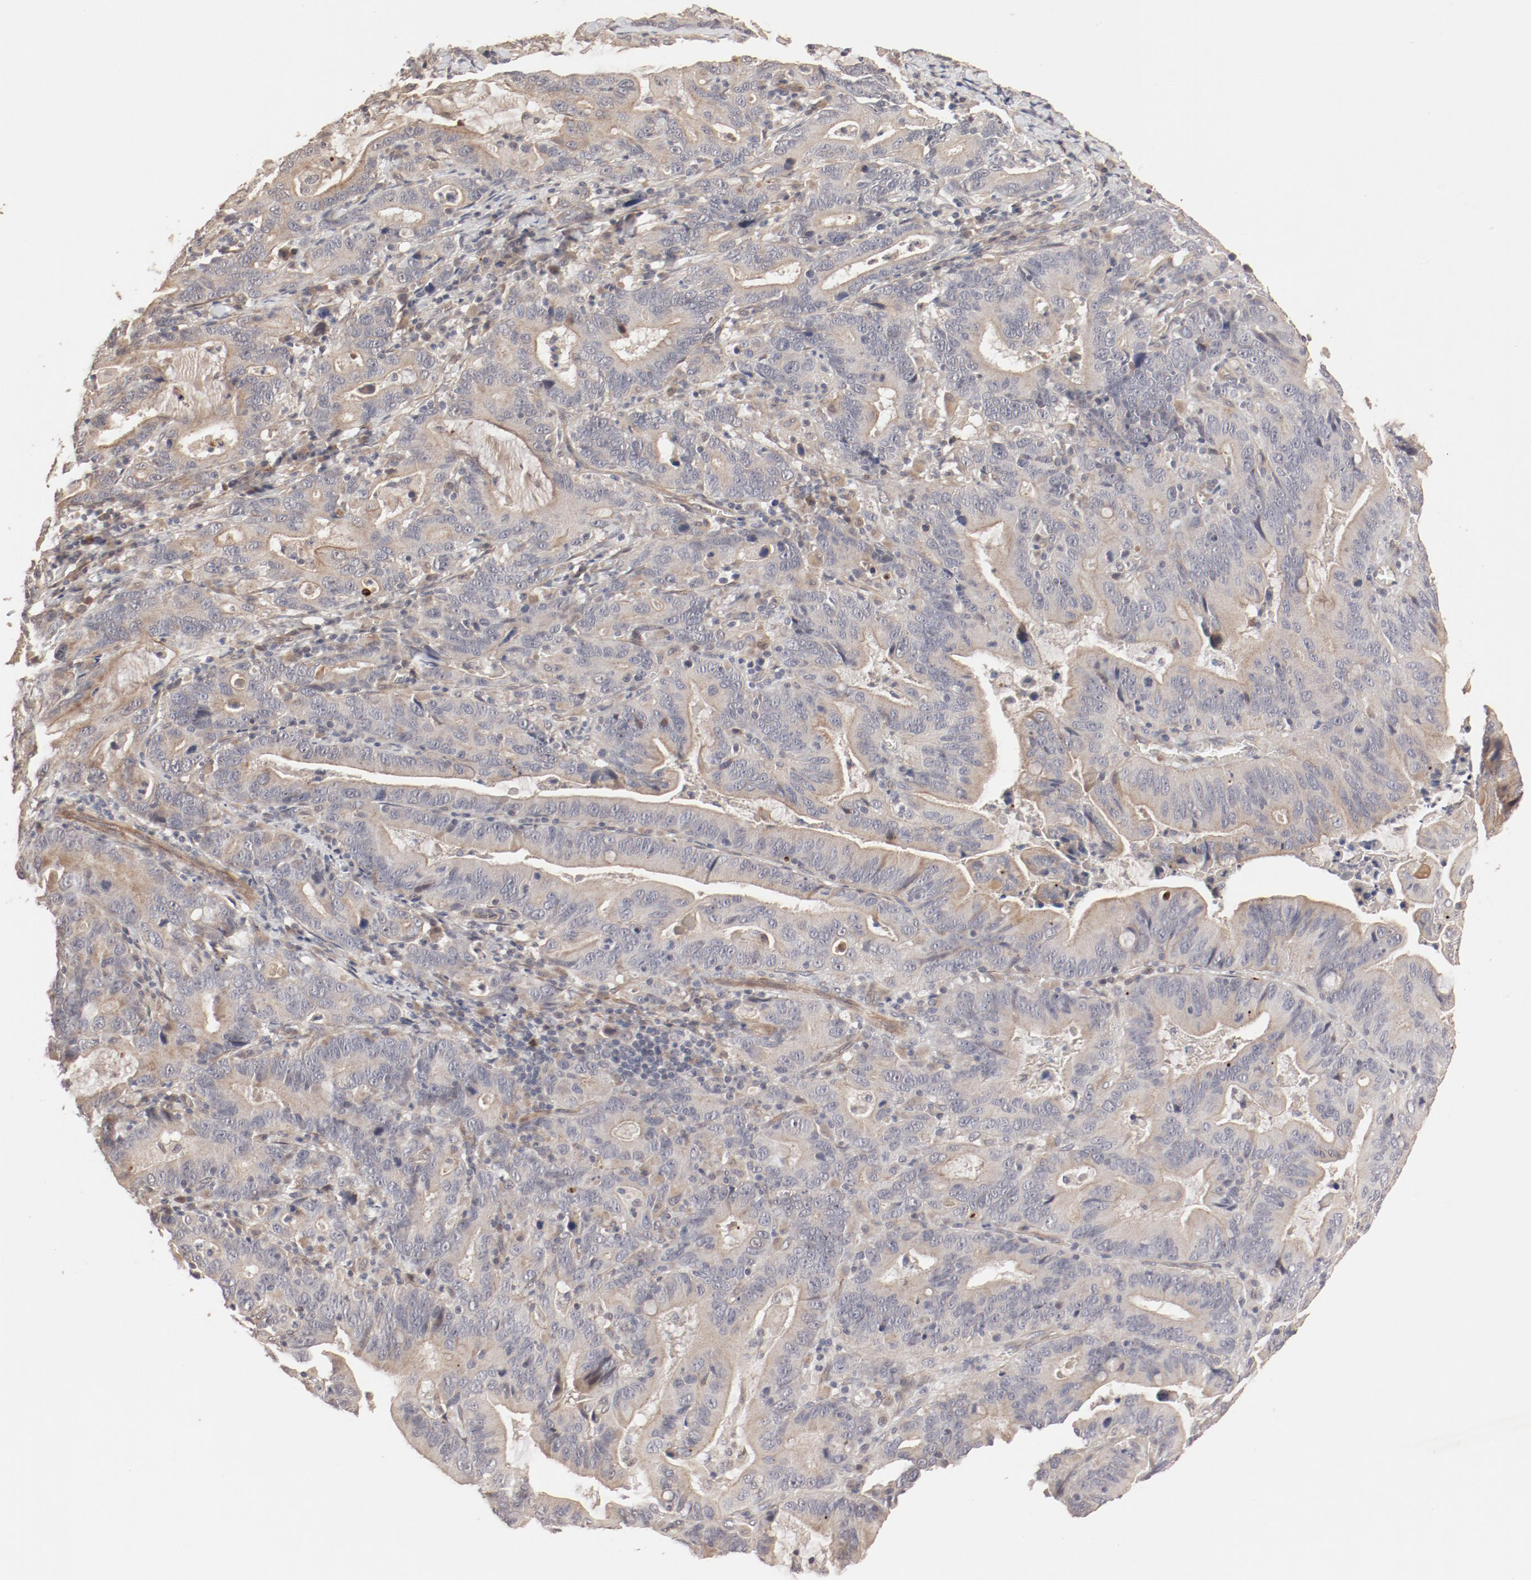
{"staining": {"intensity": "moderate", "quantity": ">75%", "location": "cytoplasmic/membranous"}, "tissue": "stomach cancer", "cell_type": "Tumor cells", "image_type": "cancer", "snomed": [{"axis": "morphology", "description": "Adenocarcinoma, NOS"}, {"axis": "topography", "description": "Stomach, upper"}], "caption": "There is medium levels of moderate cytoplasmic/membranous staining in tumor cells of stomach adenocarcinoma, as demonstrated by immunohistochemical staining (brown color).", "gene": "IL3RA", "patient": {"sex": "male", "age": 63}}